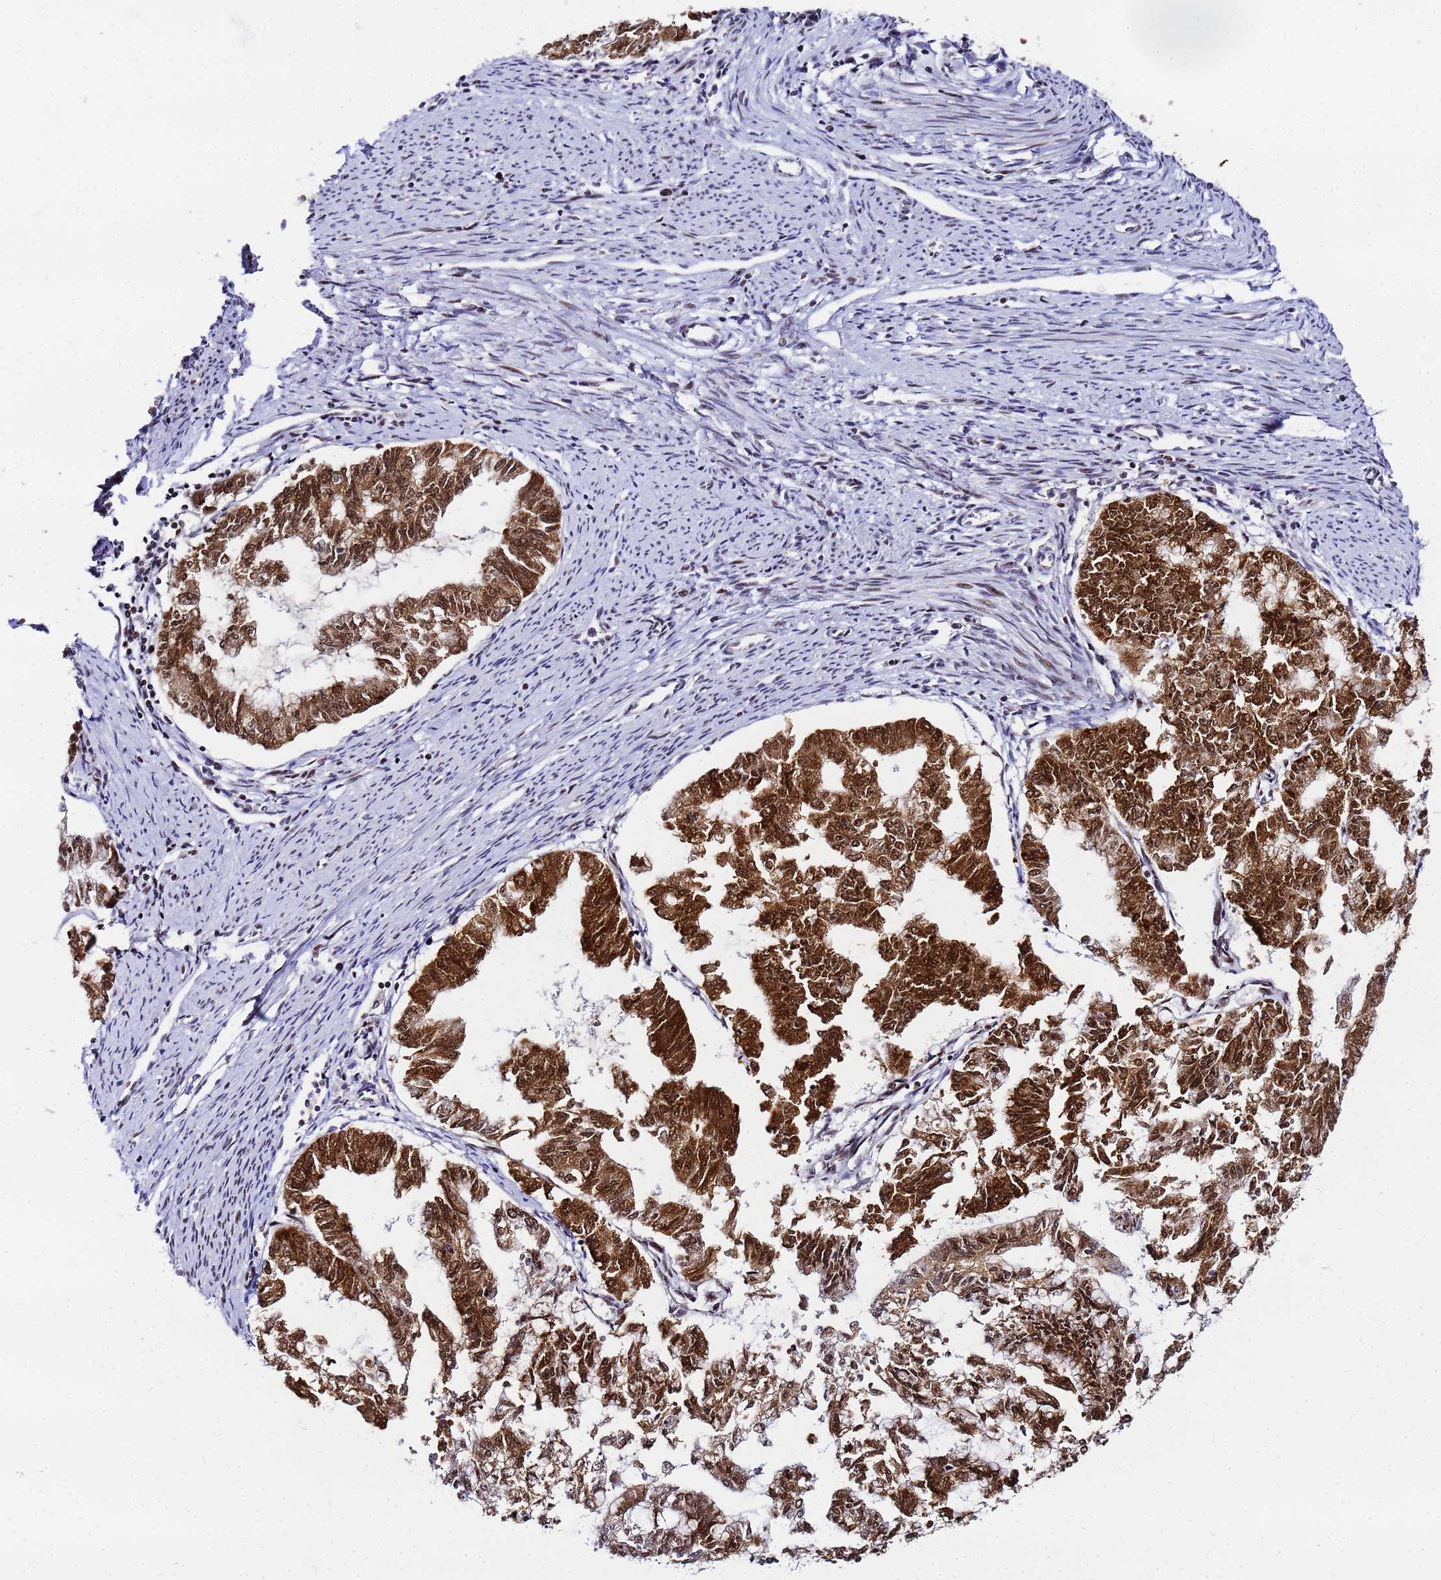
{"staining": {"intensity": "strong", "quantity": ">75%", "location": "cytoplasmic/membranous,nuclear"}, "tissue": "endometrial cancer", "cell_type": "Tumor cells", "image_type": "cancer", "snomed": [{"axis": "morphology", "description": "Adenocarcinoma, NOS"}, {"axis": "topography", "description": "Endometrium"}], "caption": "Brown immunohistochemical staining in human adenocarcinoma (endometrial) reveals strong cytoplasmic/membranous and nuclear positivity in about >75% of tumor cells.", "gene": "CKMT1A", "patient": {"sex": "female", "age": 79}}